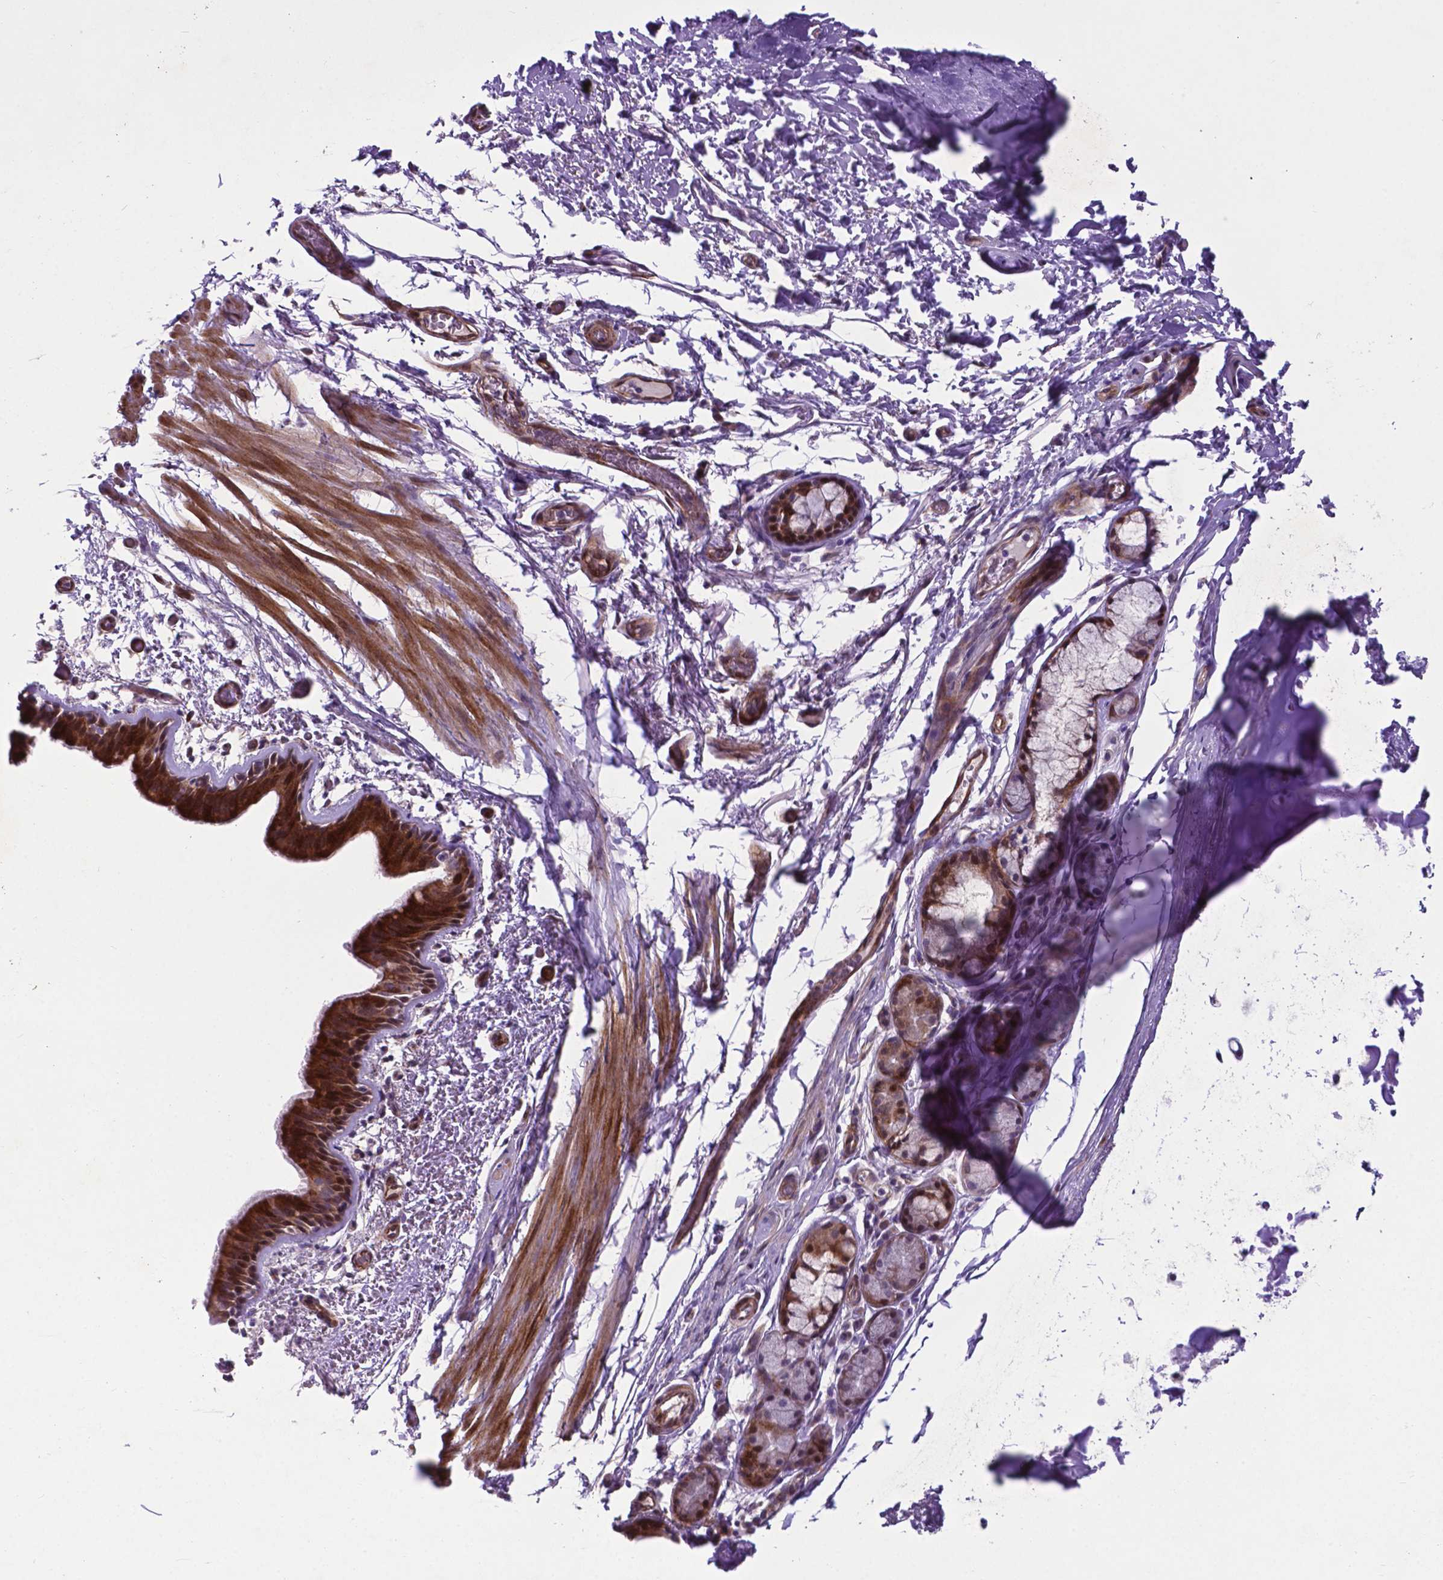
{"staining": {"intensity": "strong", "quantity": ">75%", "location": "cytoplasmic/membranous,nuclear"}, "tissue": "bronchus", "cell_type": "Respiratory epithelial cells", "image_type": "normal", "snomed": [{"axis": "morphology", "description": "Normal tissue, NOS"}, {"axis": "topography", "description": "Lymph node"}, {"axis": "topography", "description": "Bronchus"}], "caption": "A brown stain highlights strong cytoplasmic/membranous,nuclear staining of a protein in respiratory epithelial cells of benign human bronchus. Nuclei are stained in blue.", "gene": "PFKFB4", "patient": {"sex": "female", "age": 70}}